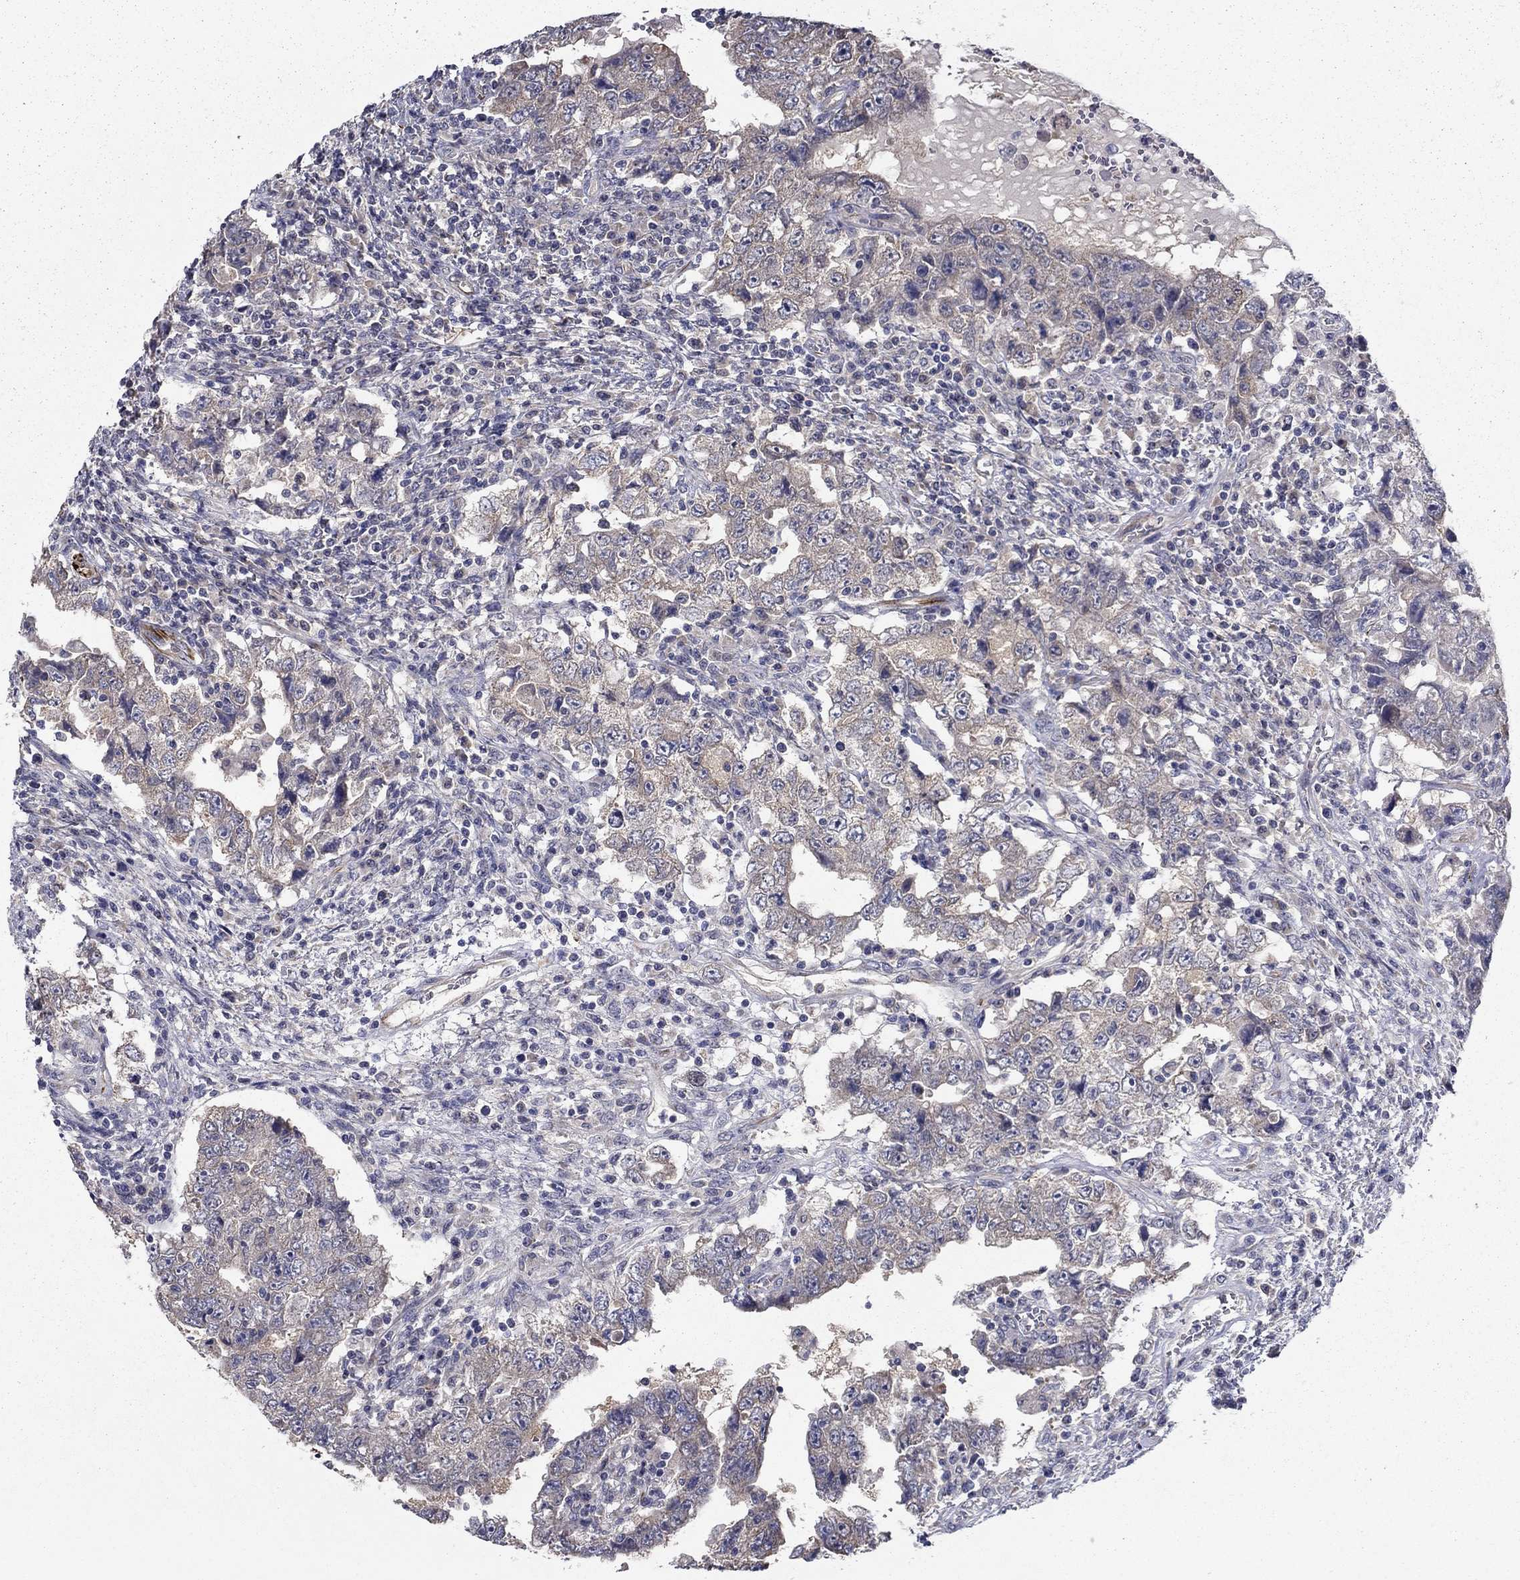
{"staining": {"intensity": "weak", "quantity": "25%-75%", "location": "cytoplasmic/membranous"}, "tissue": "testis cancer", "cell_type": "Tumor cells", "image_type": "cancer", "snomed": [{"axis": "morphology", "description": "Carcinoma, Embryonal, NOS"}, {"axis": "topography", "description": "Testis"}], "caption": "Embryonal carcinoma (testis) stained for a protein (brown) displays weak cytoplasmic/membranous positive positivity in approximately 25%-75% of tumor cells.", "gene": "LACTB2", "patient": {"sex": "male", "age": 26}}